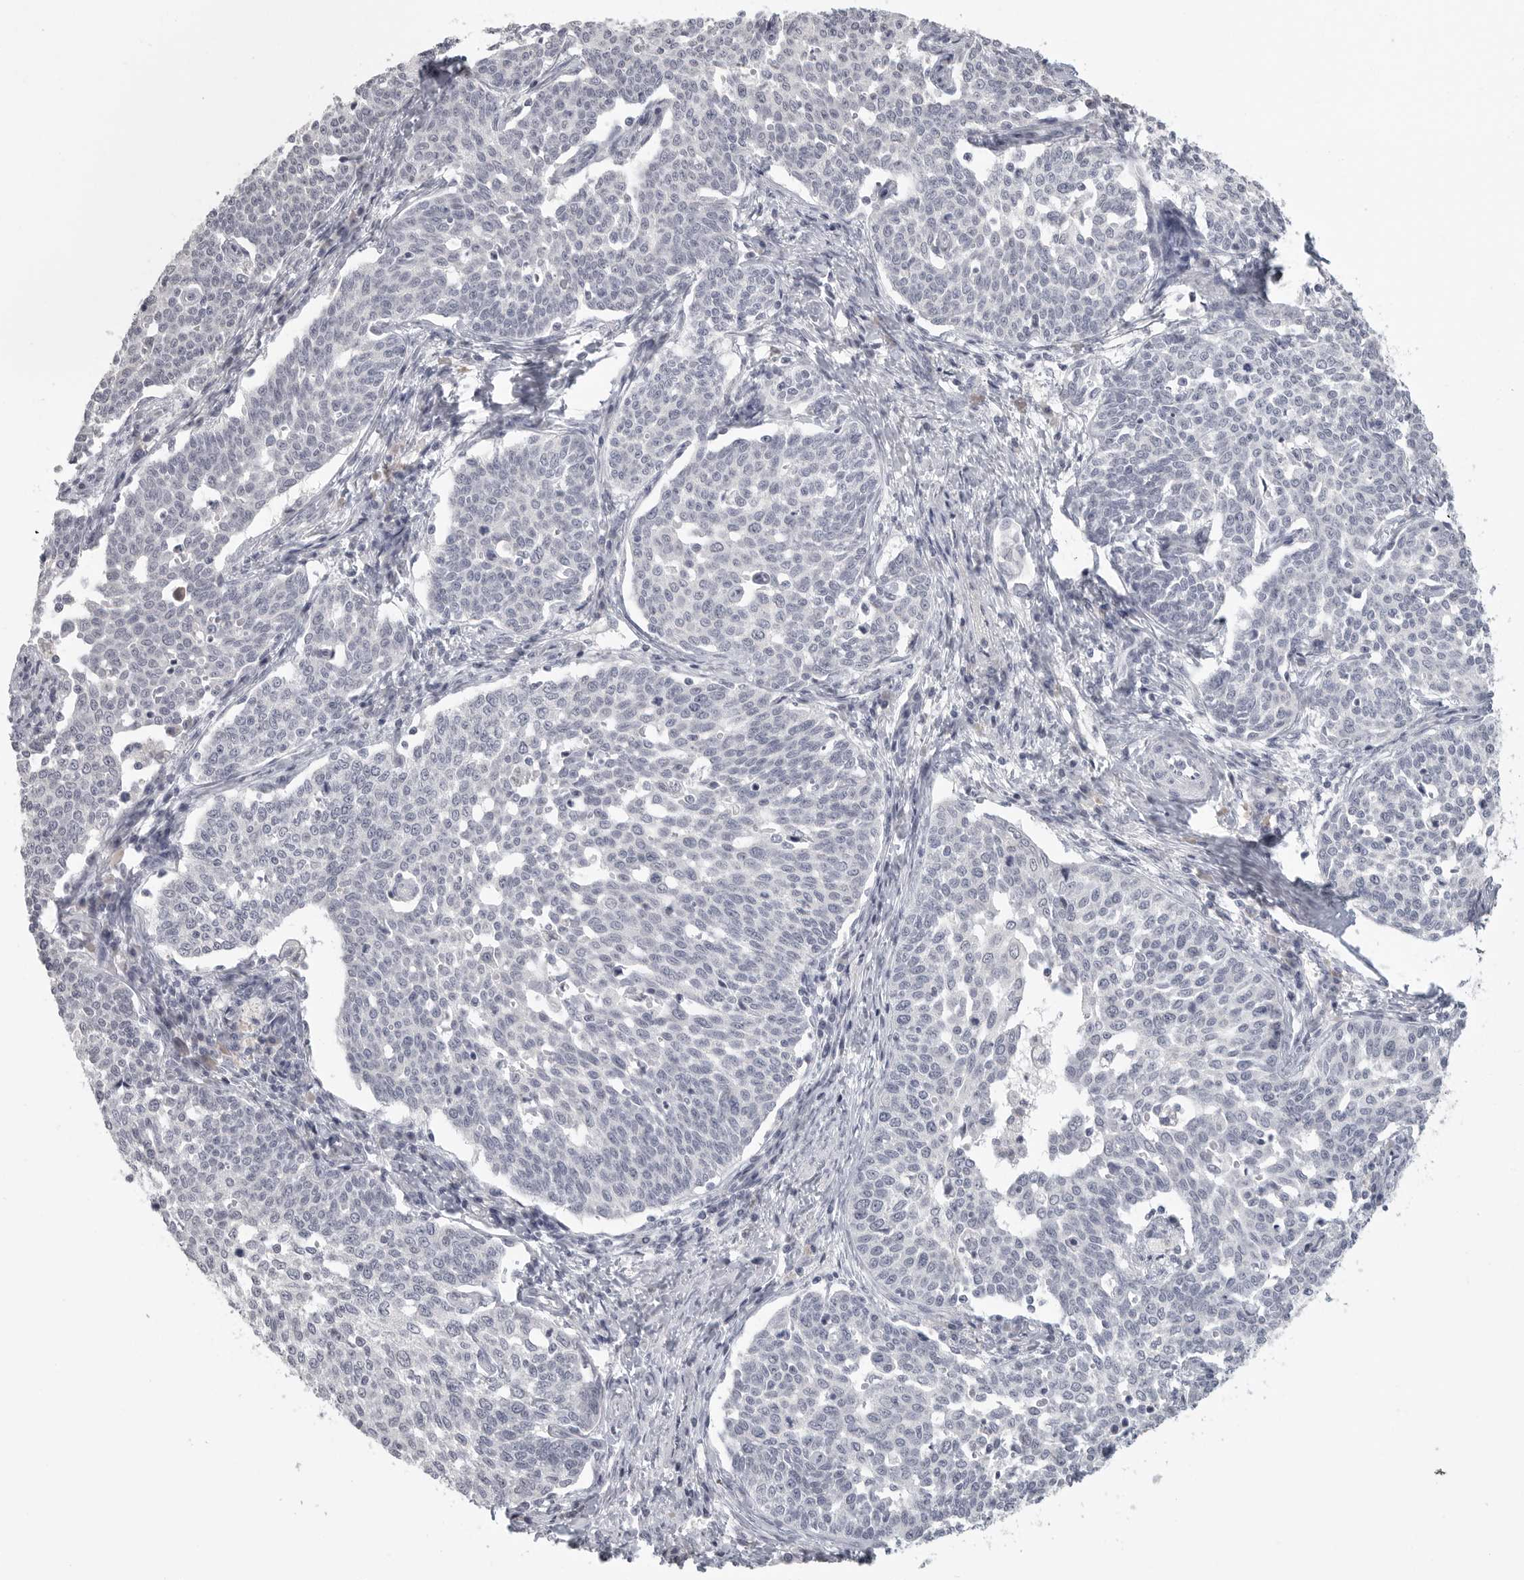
{"staining": {"intensity": "negative", "quantity": "none", "location": "none"}, "tissue": "cervical cancer", "cell_type": "Tumor cells", "image_type": "cancer", "snomed": [{"axis": "morphology", "description": "Squamous cell carcinoma, NOS"}, {"axis": "topography", "description": "Cervix"}], "caption": "Immunohistochemistry (IHC) of cervical cancer demonstrates no expression in tumor cells.", "gene": "HMGCS2", "patient": {"sex": "female", "age": 34}}